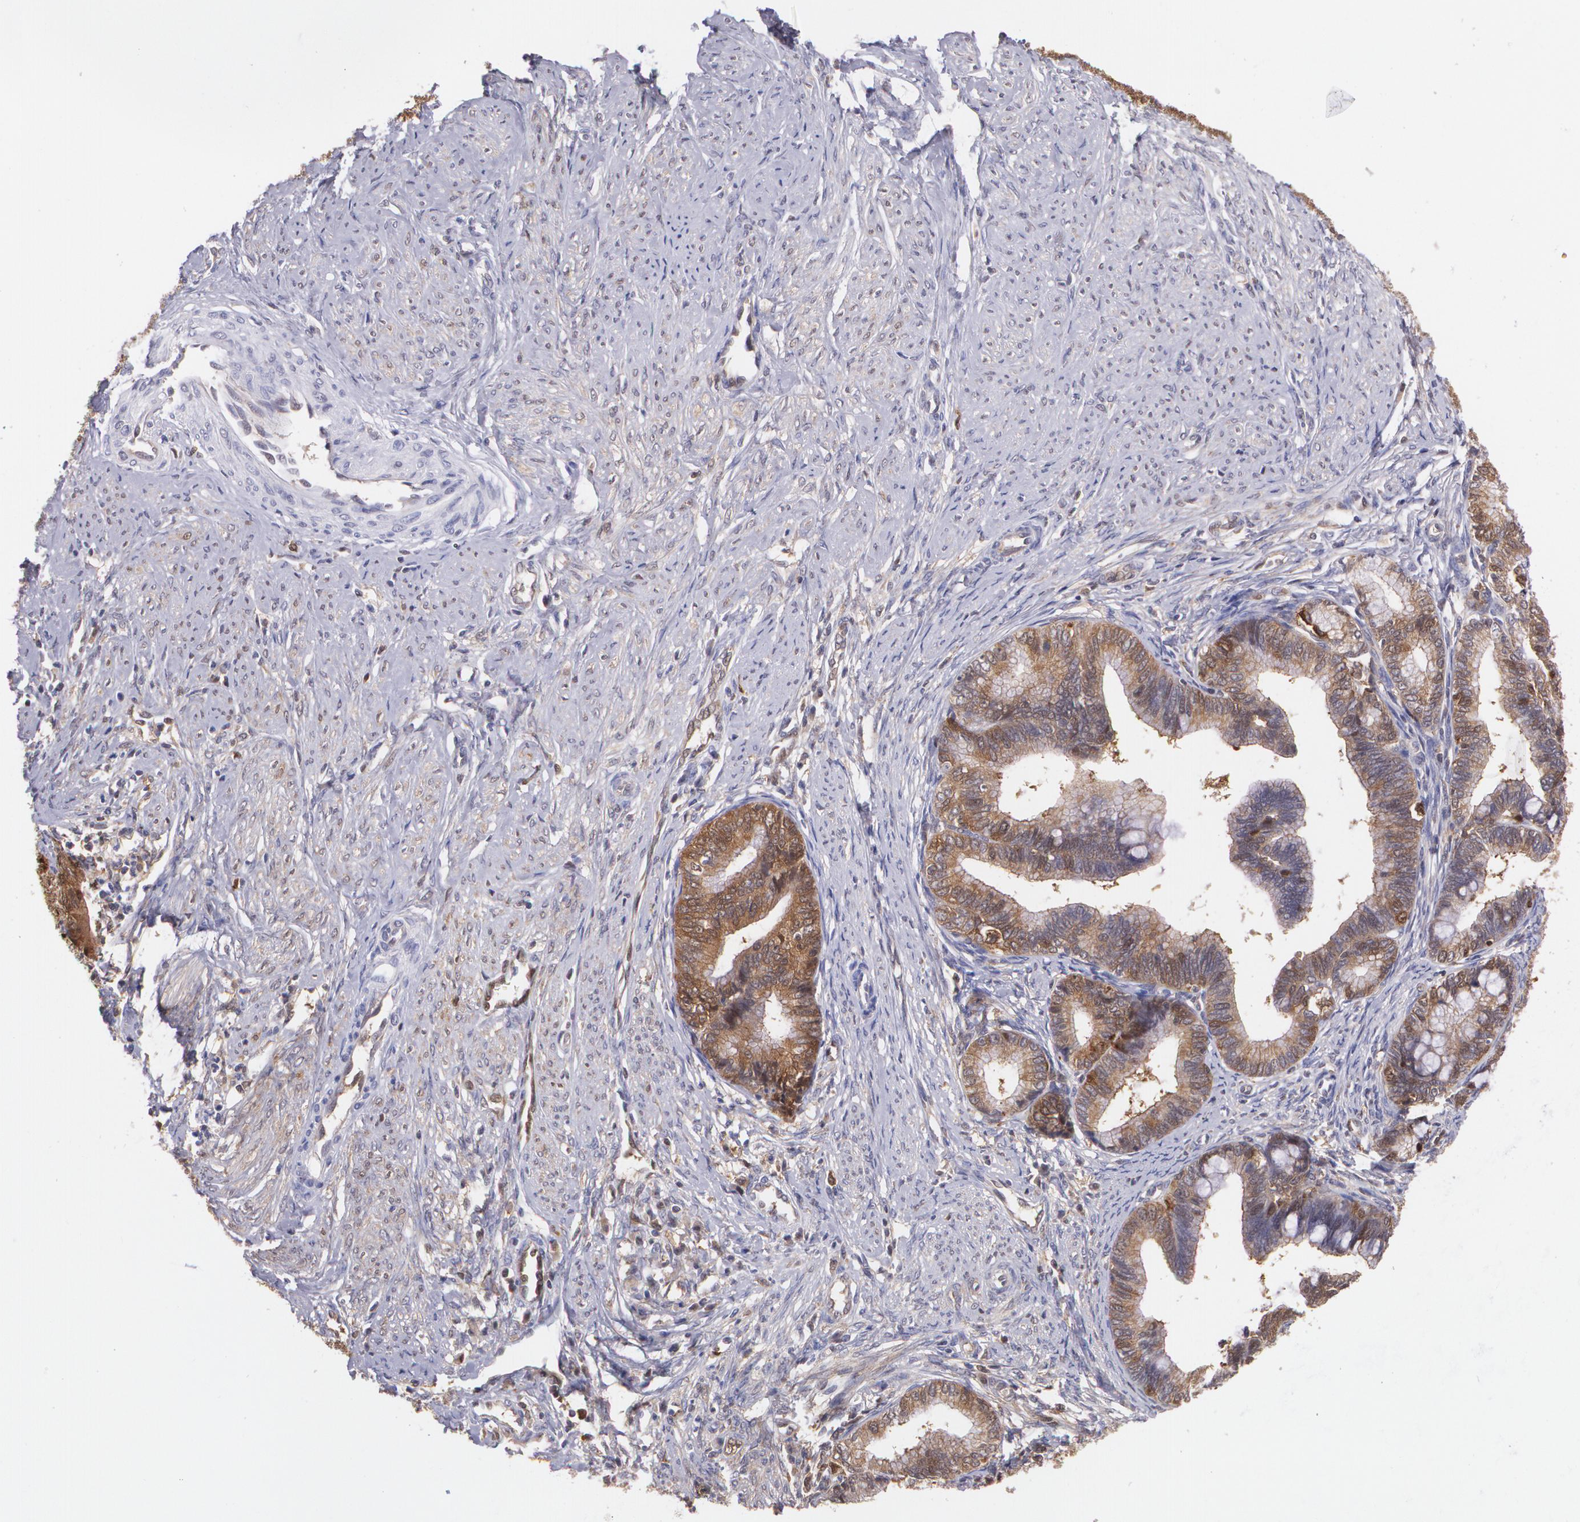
{"staining": {"intensity": "strong", "quantity": ">75%", "location": "cytoplasmic/membranous"}, "tissue": "cervical cancer", "cell_type": "Tumor cells", "image_type": "cancer", "snomed": [{"axis": "morphology", "description": "Adenocarcinoma, NOS"}, {"axis": "topography", "description": "Cervix"}], "caption": "The immunohistochemical stain highlights strong cytoplasmic/membranous staining in tumor cells of cervical cancer tissue. Immunohistochemistry stains the protein in brown and the nuclei are stained blue.", "gene": "HSPH1", "patient": {"sex": "female", "age": 36}}